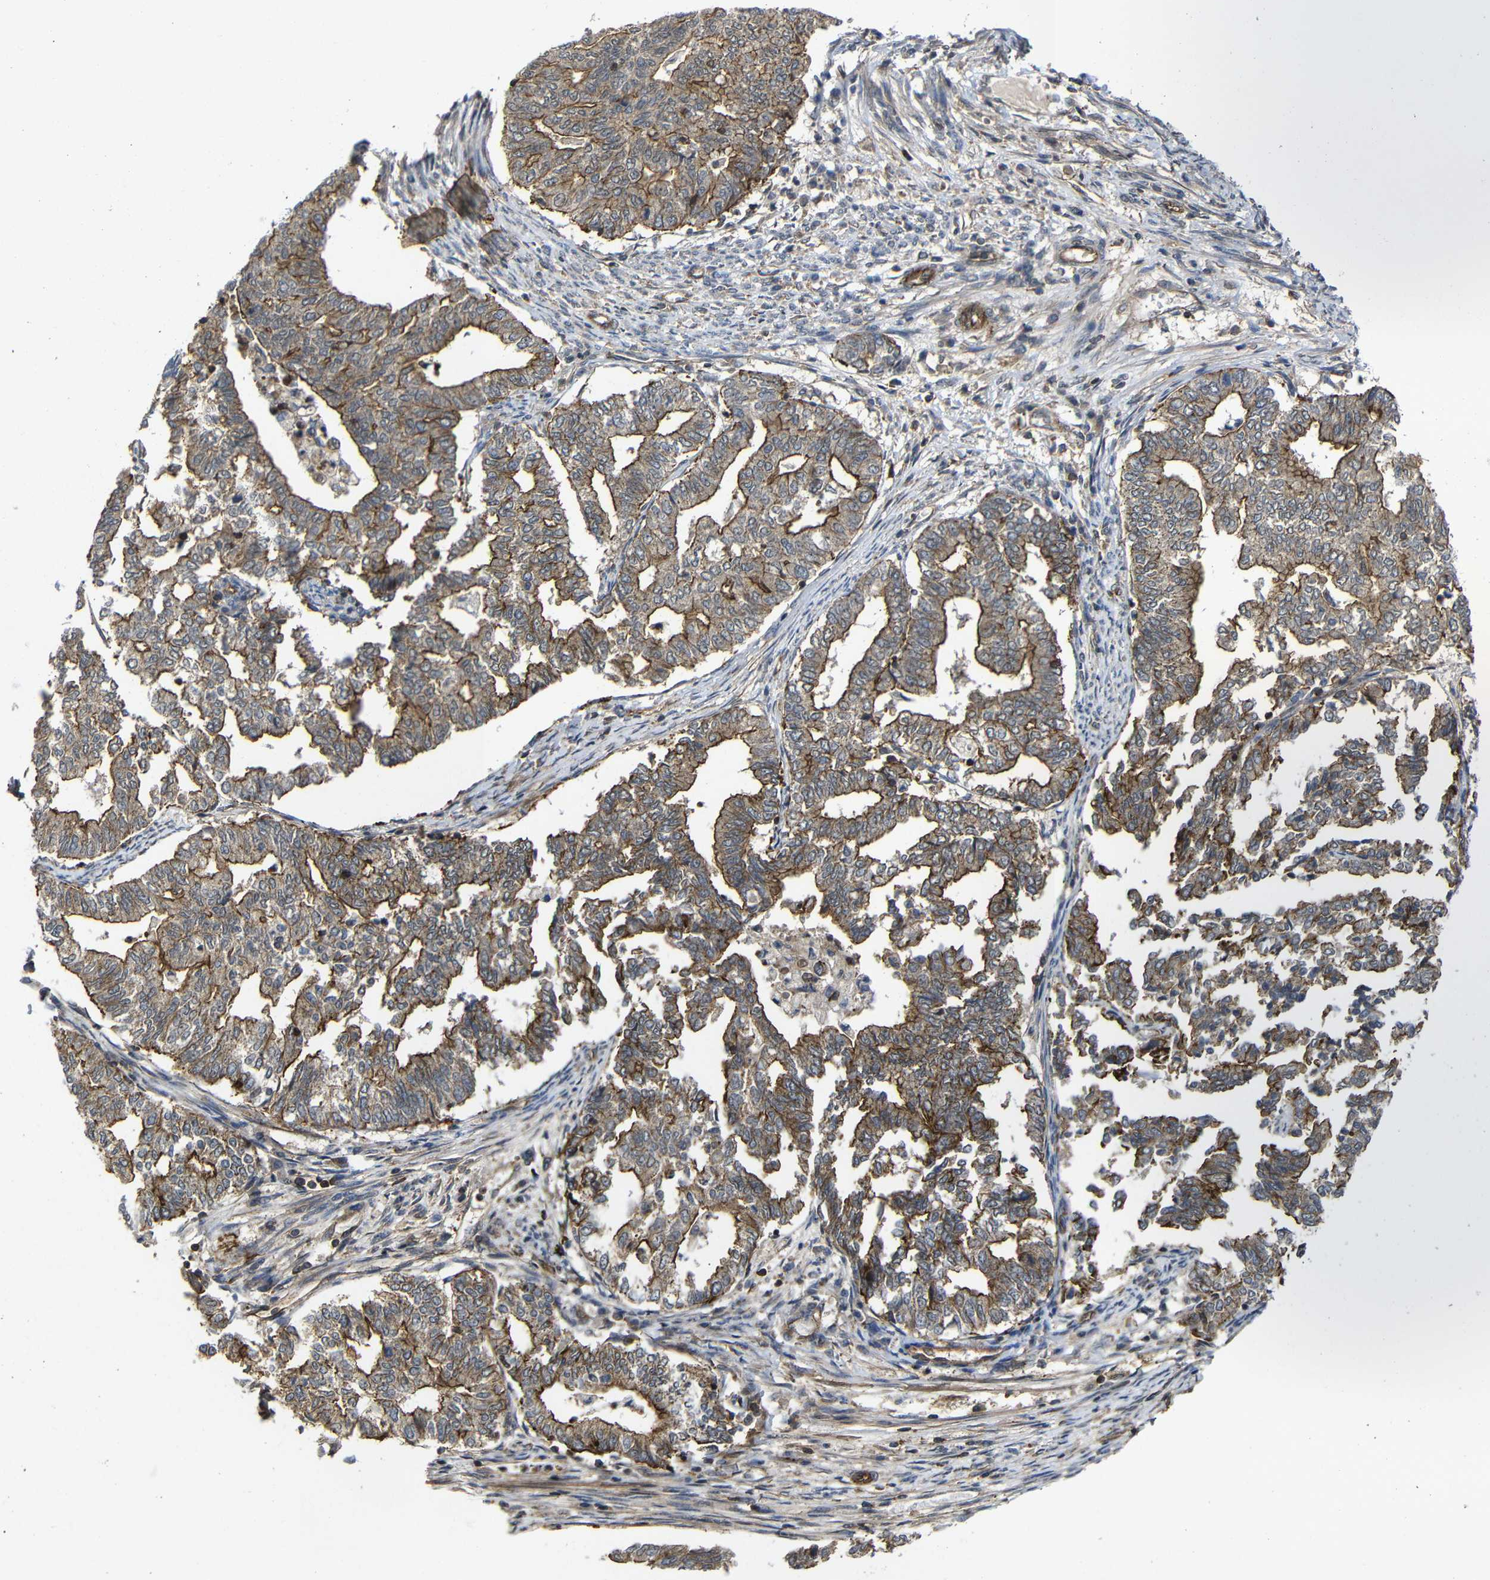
{"staining": {"intensity": "moderate", "quantity": ">75%", "location": "cytoplasmic/membranous"}, "tissue": "endometrial cancer", "cell_type": "Tumor cells", "image_type": "cancer", "snomed": [{"axis": "morphology", "description": "Adenocarcinoma, NOS"}, {"axis": "topography", "description": "Endometrium"}], "caption": "Immunohistochemical staining of human adenocarcinoma (endometrial) reveals medium levels of moderate cytoplasmic/membranous expression in approximately >75% of tumor cells.", "gene": "NANOS1", "patient": {"sex": "female", "age": 79}}